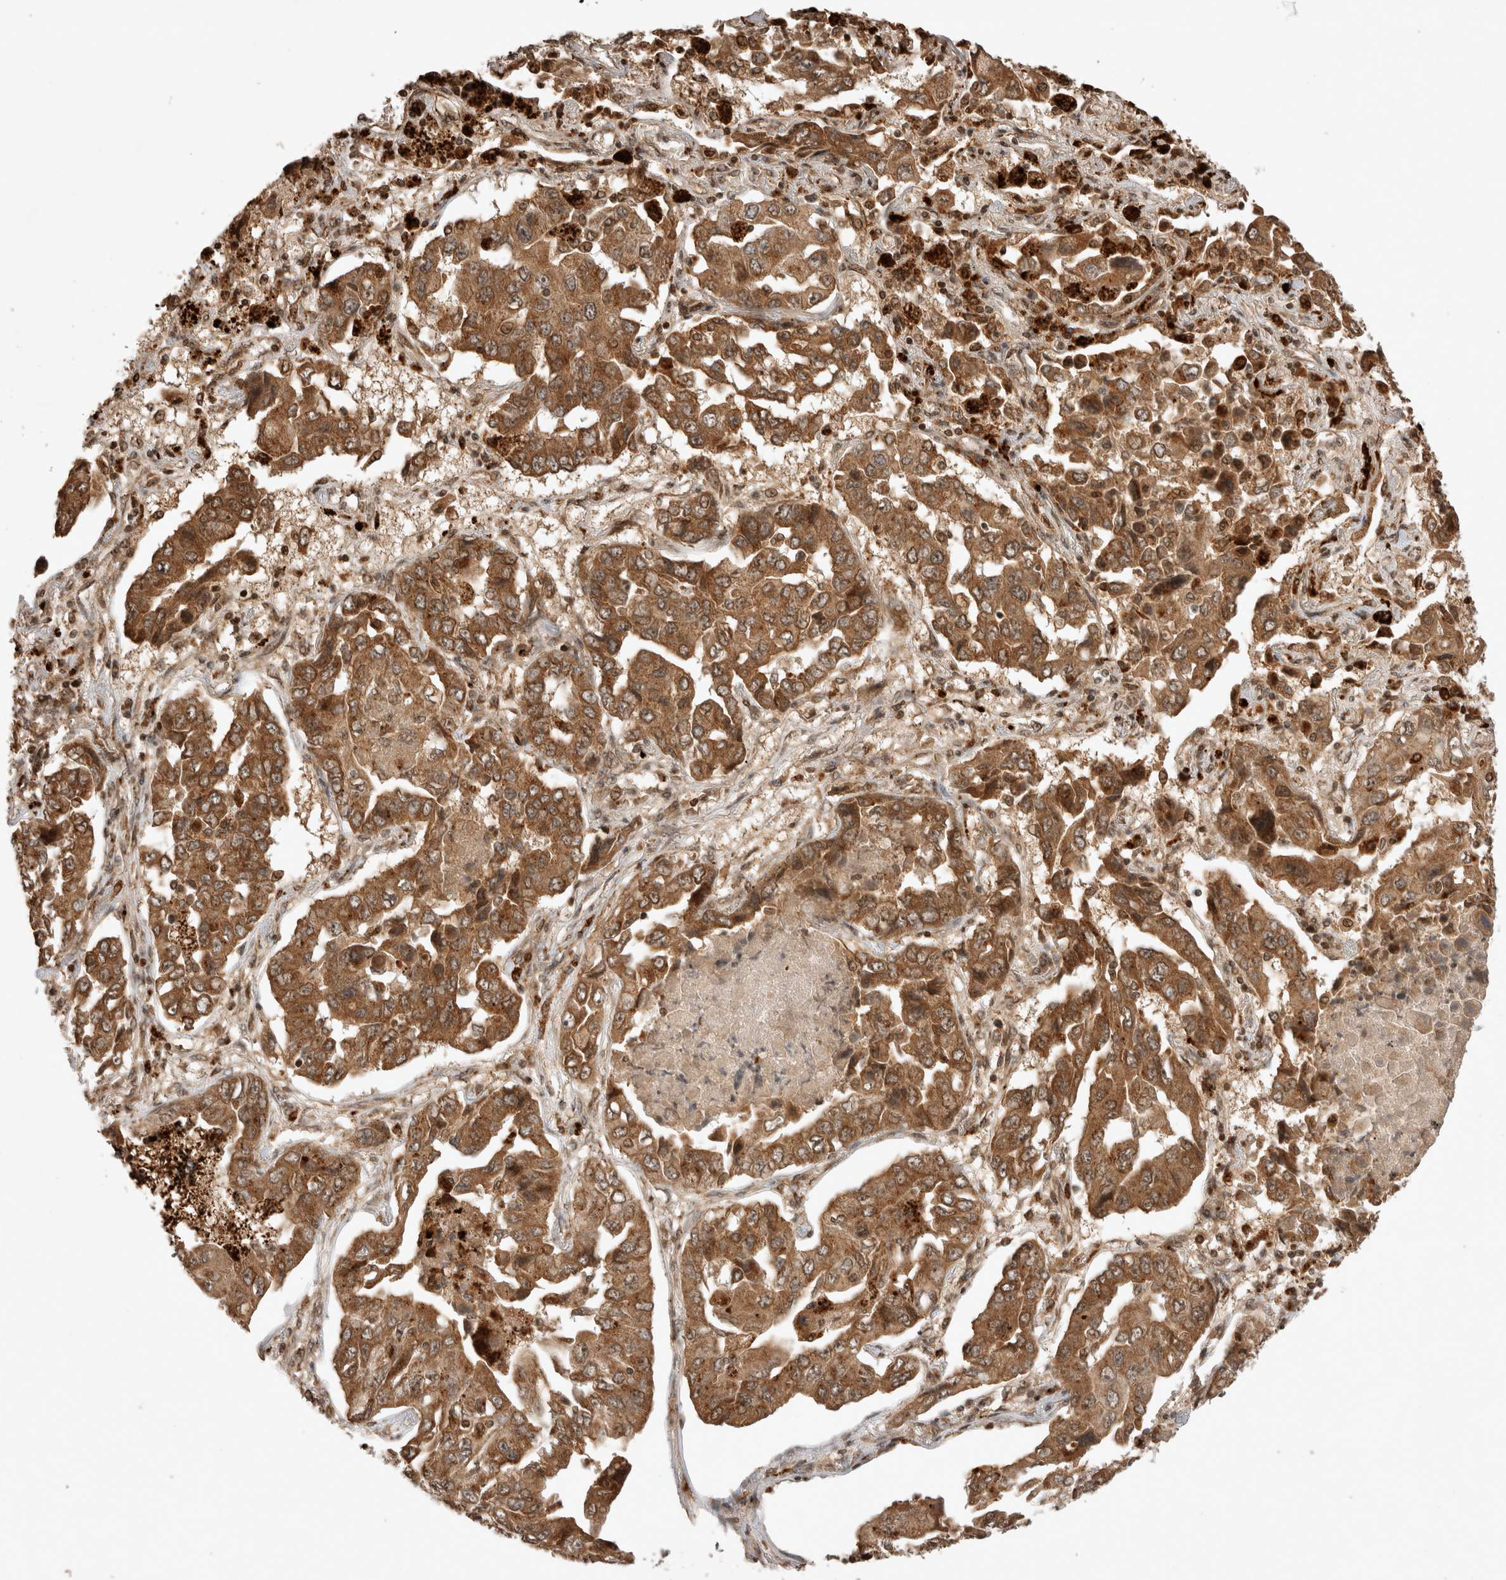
{"staining": {"intensity": "moderate", "quantity": ">75%", "location": "cytoplasmic/membranous"}, "tissue": "lung cancer", "cell_type": "Tumor cells", "image_type": "cancer", "snomed": [{"axis": "morphology", "description": "Adenocarcinoma, NOS"}, {"axis": "topography", "description": "Lung"}], "caption": "Protein expression analysis of human lung cancer (adenocarcinoma) reveals moderate cytoplasmic/membranous positivity in approximately >75% of tumor cells. The staining was performed using DAB (3,3'-diaminobenzidine), with brown indicating positive protein expression. Nuclei are stained blue with hematoxylin.", "gene": "FAM221A", "patient": {"sex": "female", "age": 65}}